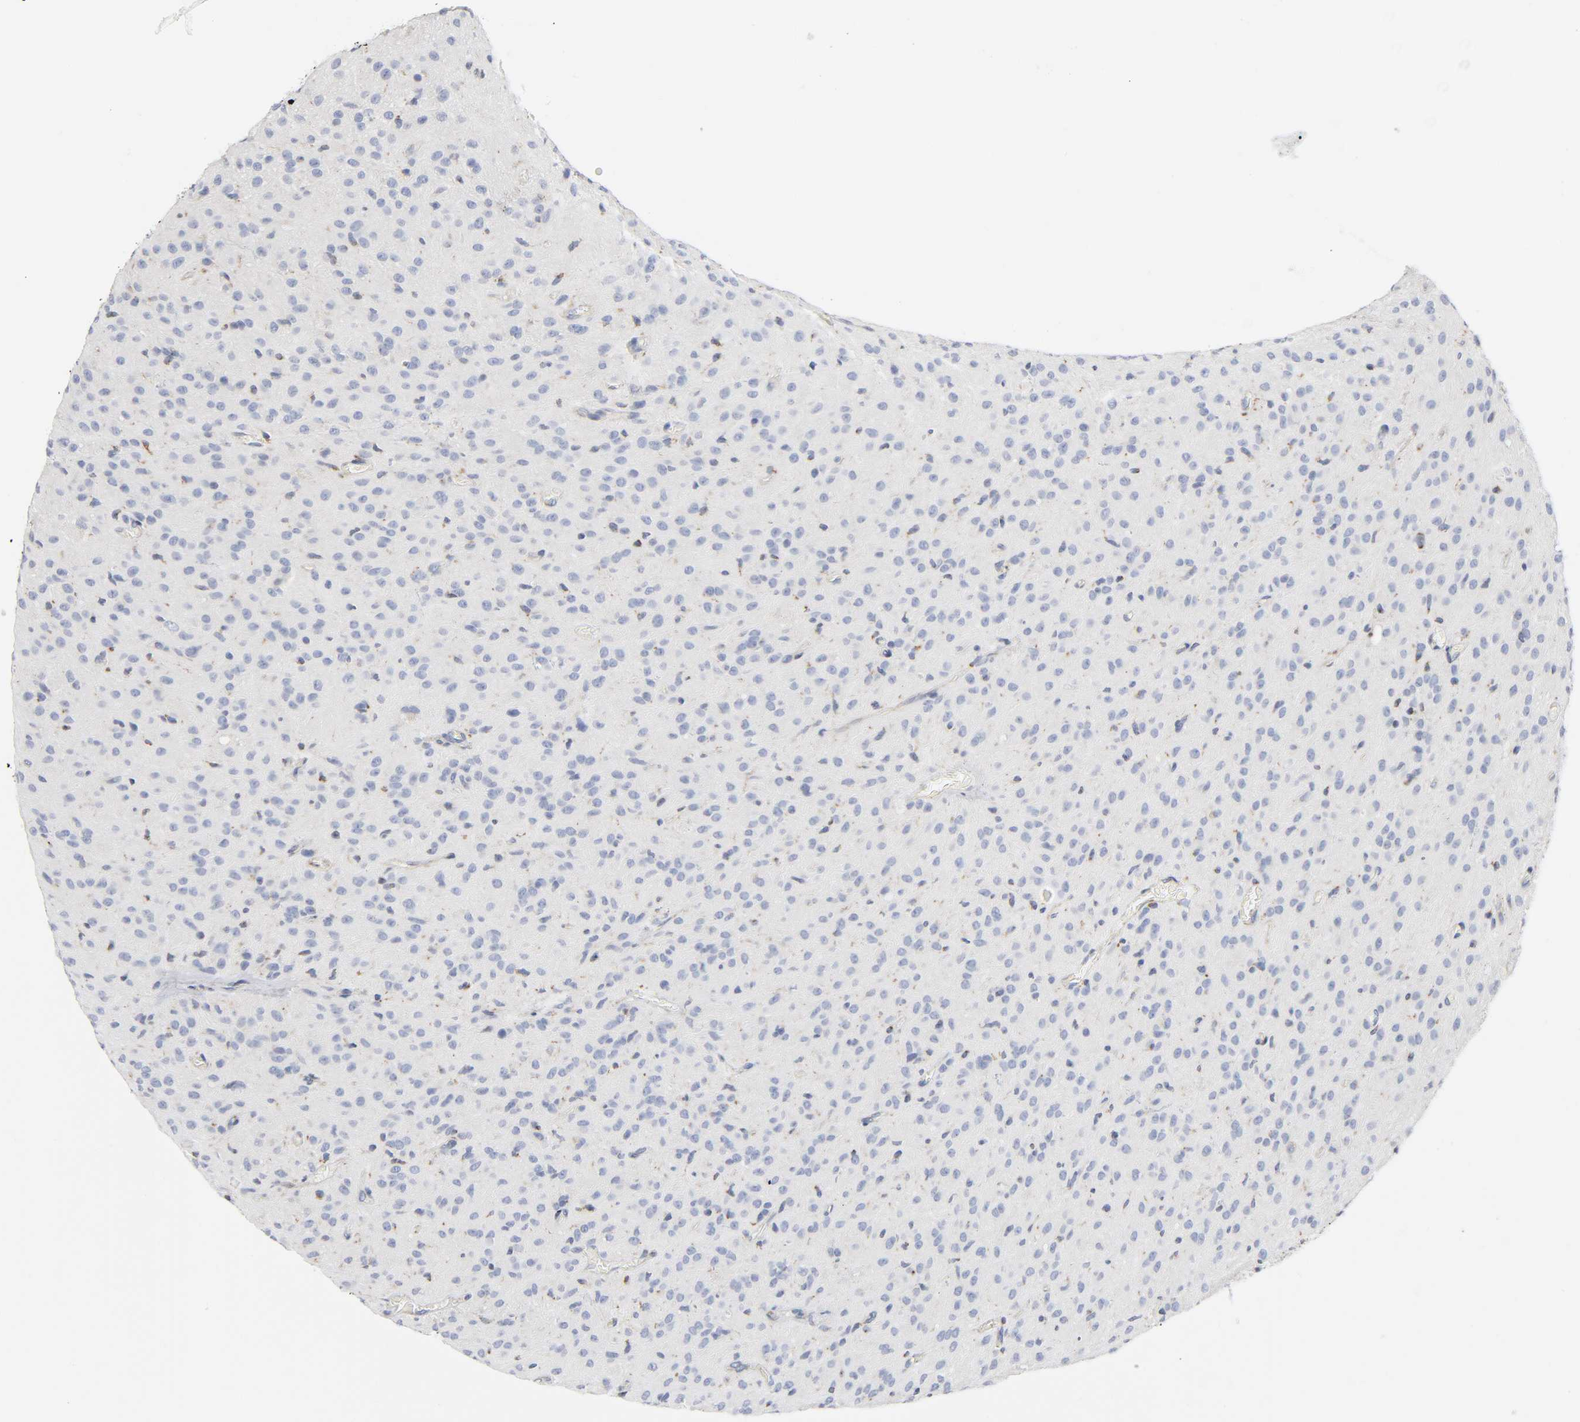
{"staining": {"intensity": "moderate", "quantity": "<25%", "location": "cytoplasmic/membranous"}, "tissue": "glioma", "cell_type": "Tumor cells", "image_type": "cancer", "snomed": [{"axis": "morphology", "description": "Glioma, malignant, High grade"}, {"axis": "topography", "description": "Brain"}], "caption": "Tumor cells show low levels of moderate cytoplasmic/membranous expression in approximately <25% of cells in human high-grade glioma (malignant). The staining was performed using DAB, with brown indicating positive protein expression. Nuclei are stained blue with hematoxylin.", "gene": "BAK1", "patient": {"sex": "female", "age": 59}}